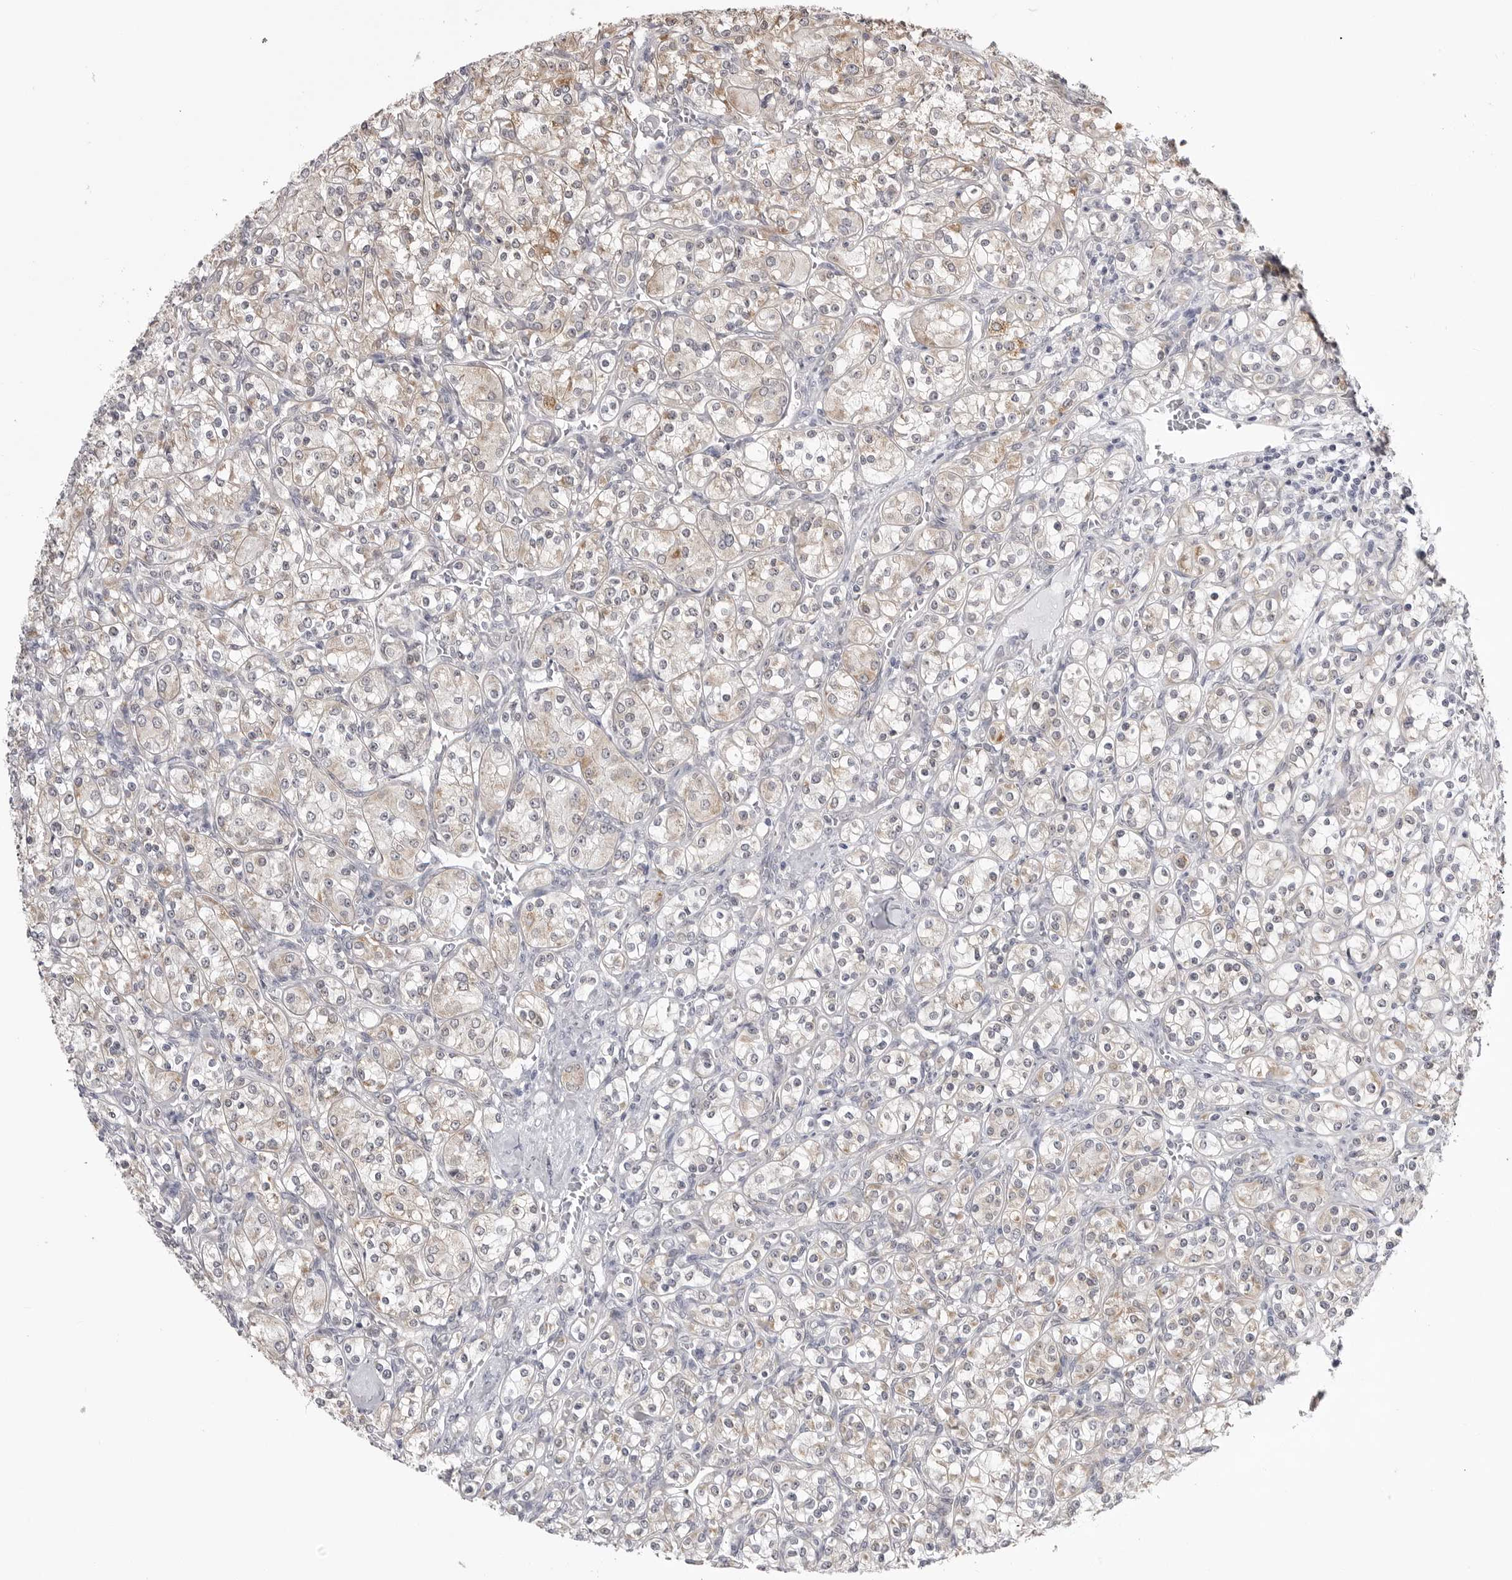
{"staining": {"intensity": "negative", "quantity": "none", "location": "none"}, "tissue": "renal cancer", "cell_type": "Tumor cells", "image_type": "cancer", "snomed": [{"axis": "morphology", "description": "Adenocarcinoma, NOS"}, {"axis": "topography", "description": "Kidney"}], "caption": "This is a photomicrograph of immunohistochemistry staining of renal cancer, which shows no positivity in tumor cells. The staining was performed using DAB to visualize the protein expression in brown, while the nuclei were stained in blue with hematoxylin (Magnification: 20x).", "gene": "FH", "patient": {"sex": "male", "age": 77}}